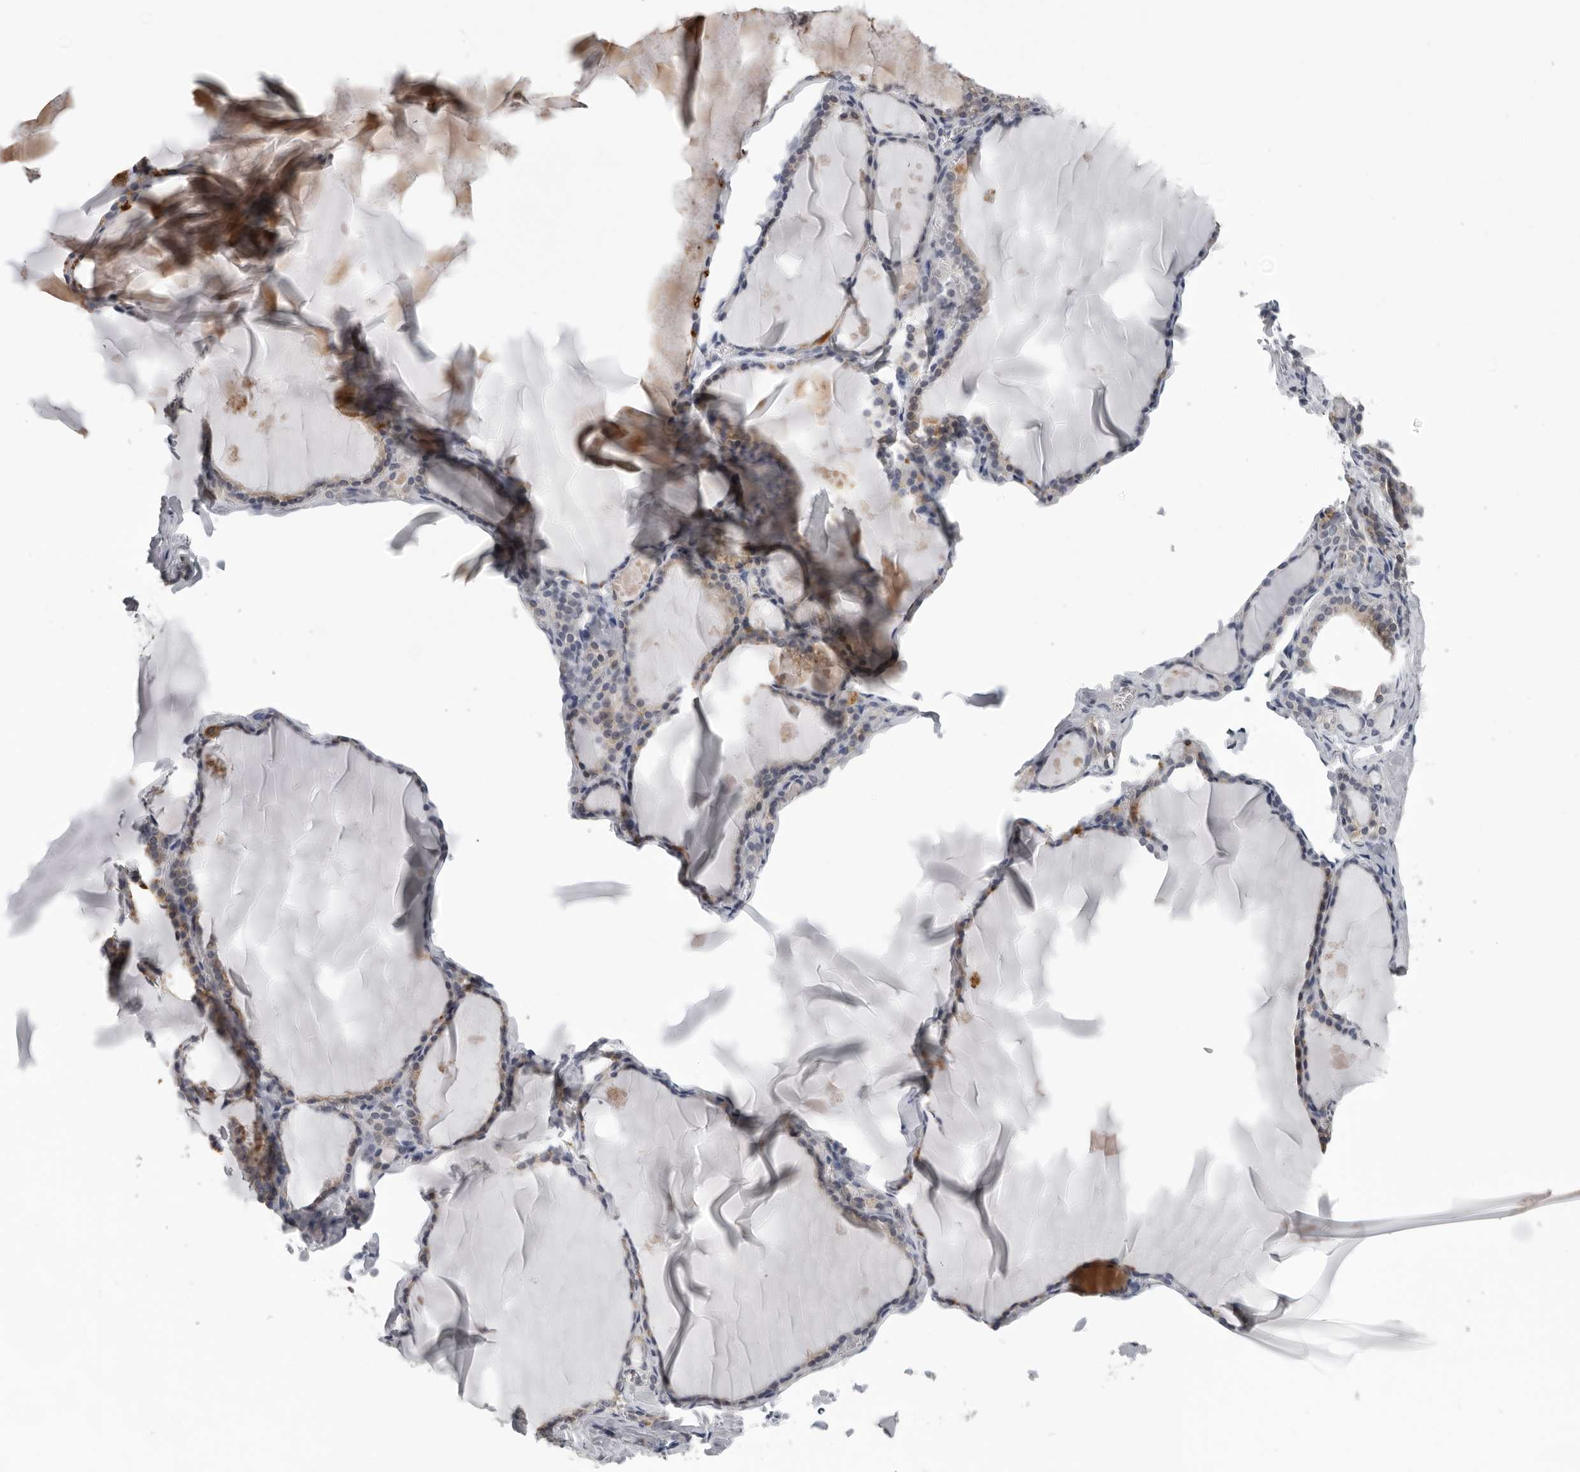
{"staining": {"intensity": "moderate", "quantity": "<25%", "location": "cytoplasmic/membranous"}, "tissue": "thyroid gland", "cell_type": "Glandular cells", "image_type": "normal", "snomed": [{"axis": "morphology", "description": "Normal tissue, NOS"}, {"axis": "topography", "description": "Thyroid gland"}], "caption": "This image exhibits immunohistochemistry staining of unremarkable human thyroid gland, with low moderate cytoplasmic/membranous positivity in approximately <25% of glandular cells.", "gene": "CPT2", "patient": {"sex": "male", "age": 56}}